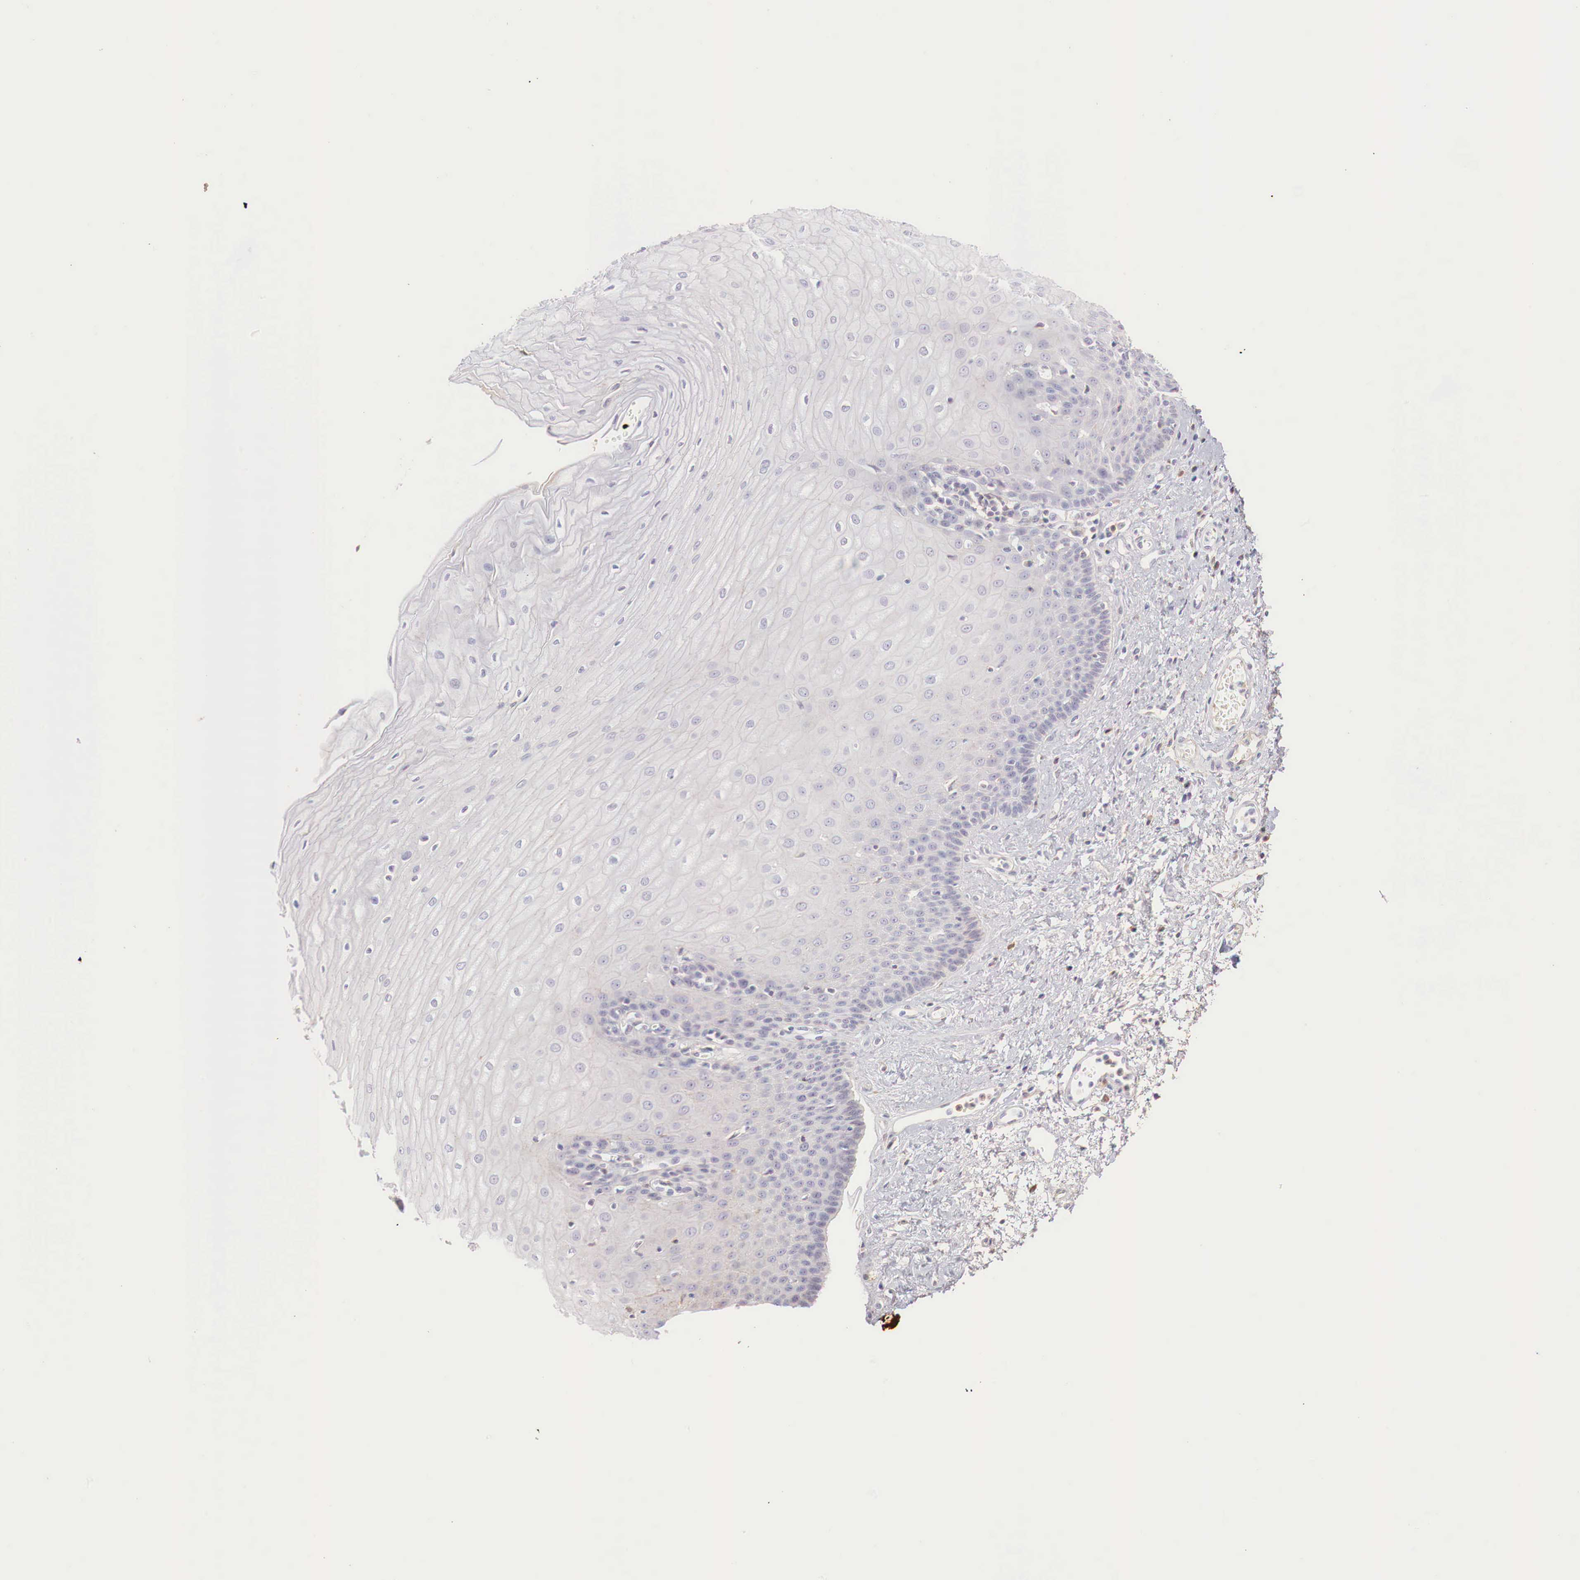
{"staining": {"intensity": "negative", "quantity": "none", "location": "none"}, "tissue": "esophagus", "cell_type": "Squamous epithelial cells", "image_type": "normal", "snomed": [{"axis": "morphology", "description": "Normal tissue, NOS"}, {"axis": "topography", "description": "Esophagus"}], "caption": "Image shows no protein positivity in squamous epithelial cells of normal esophagus.", "gene": "XPNPEP2", "patient": {"sex": "male", "age": 65}}